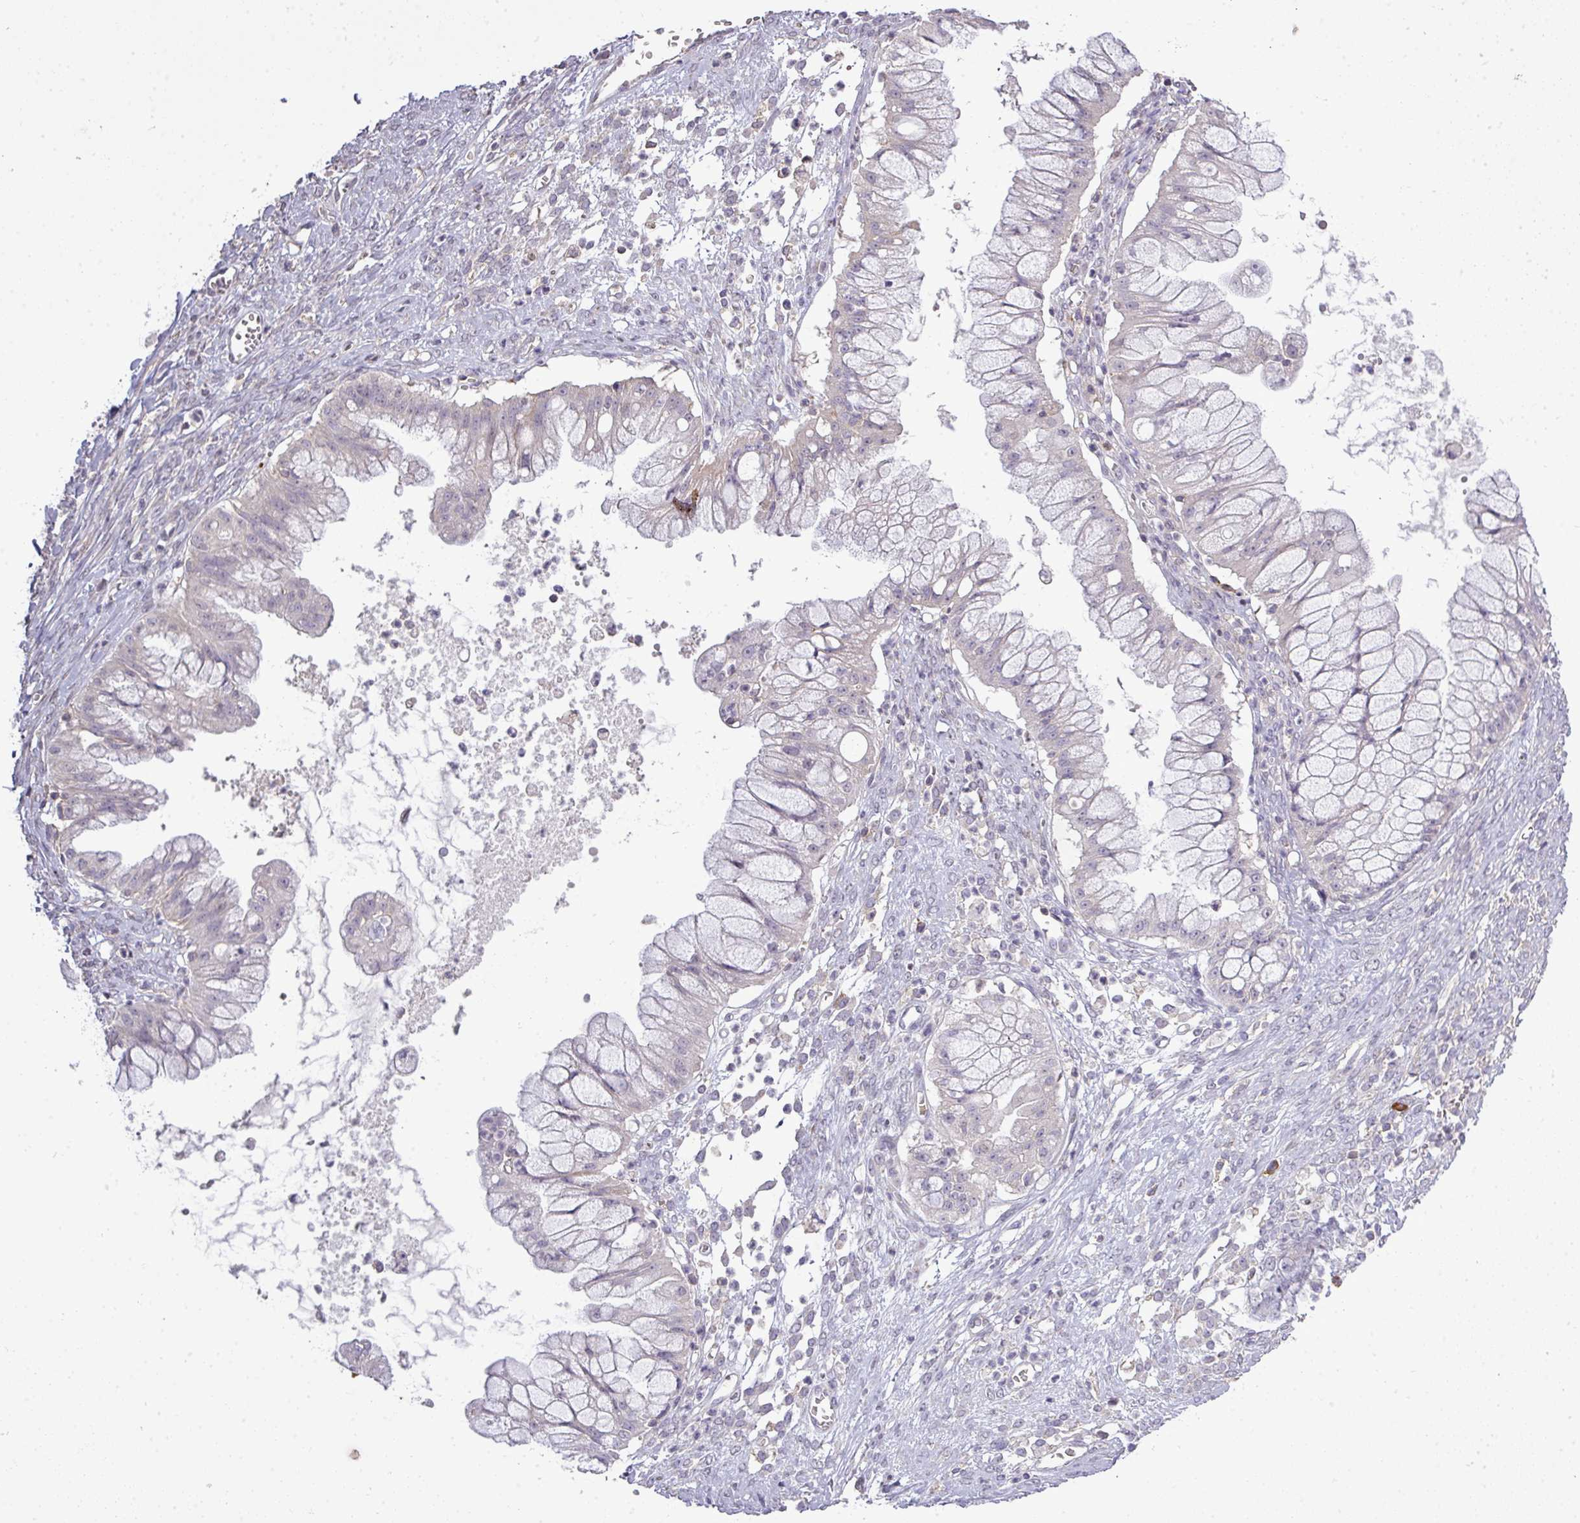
{"staining": {"intensity": "negative", "quantity": "none", "location": "none"}, "tissue": "ovarian cancer", "cell_type": "Tumor cells", "image_type": "cancer", "snomed": [{"axis": "morphology", "description": "Cystadenocarcinoma, mucinous, NOS"}, {"axis": "topography", "description": "Ovary"}], "caption": "This is an immunohistochemistry (IHC) photomicrograph of human ovarian cancer (mucinous cystadenocarcinoma). There is no positivity in tumor cells.", "gene": "TPRA1", "patient": {"sex": "female", "age": 70}}